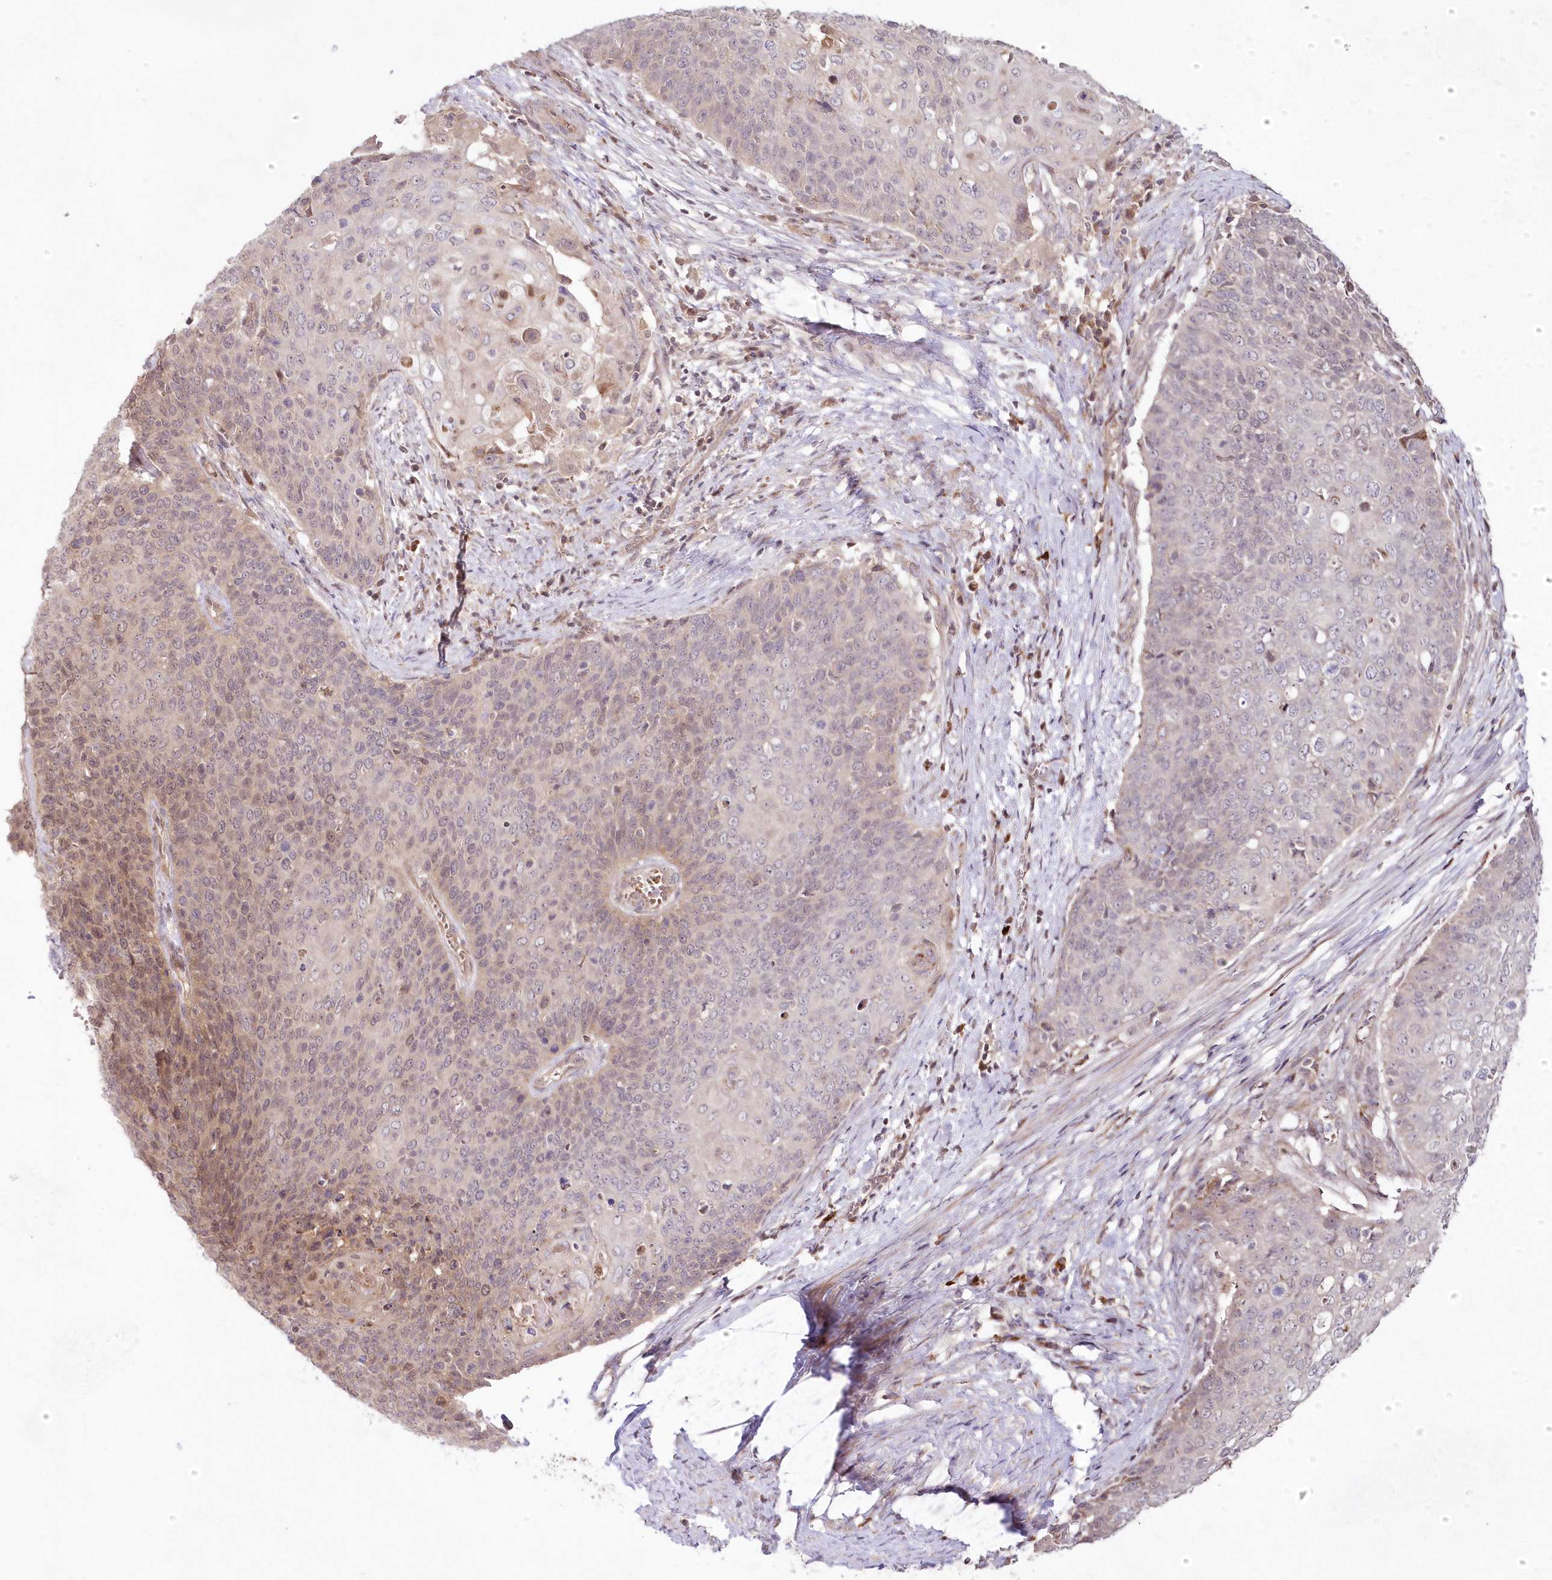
{"staining": {"intensity": "weak", "quantity": "<25%", "location": "cytoplasmic/membranous"}, "tissue": "cervical cancer", "cell_type": "Tumor cells", "image_type": "cancer", "snomed": [{"axis": "morphology", "description": "Squamous cell carcinoma, NOS"}, {"axis": "topography", "description": "Cervix"}], "caption": "This is an immunohistochemistry (IHC) micrograph of human cervical cancer (squamous cell carcinoma). There is no staining in tumor cells.", "gene": "IMPA1", "patient": {"sex": "female", "age": 39}}